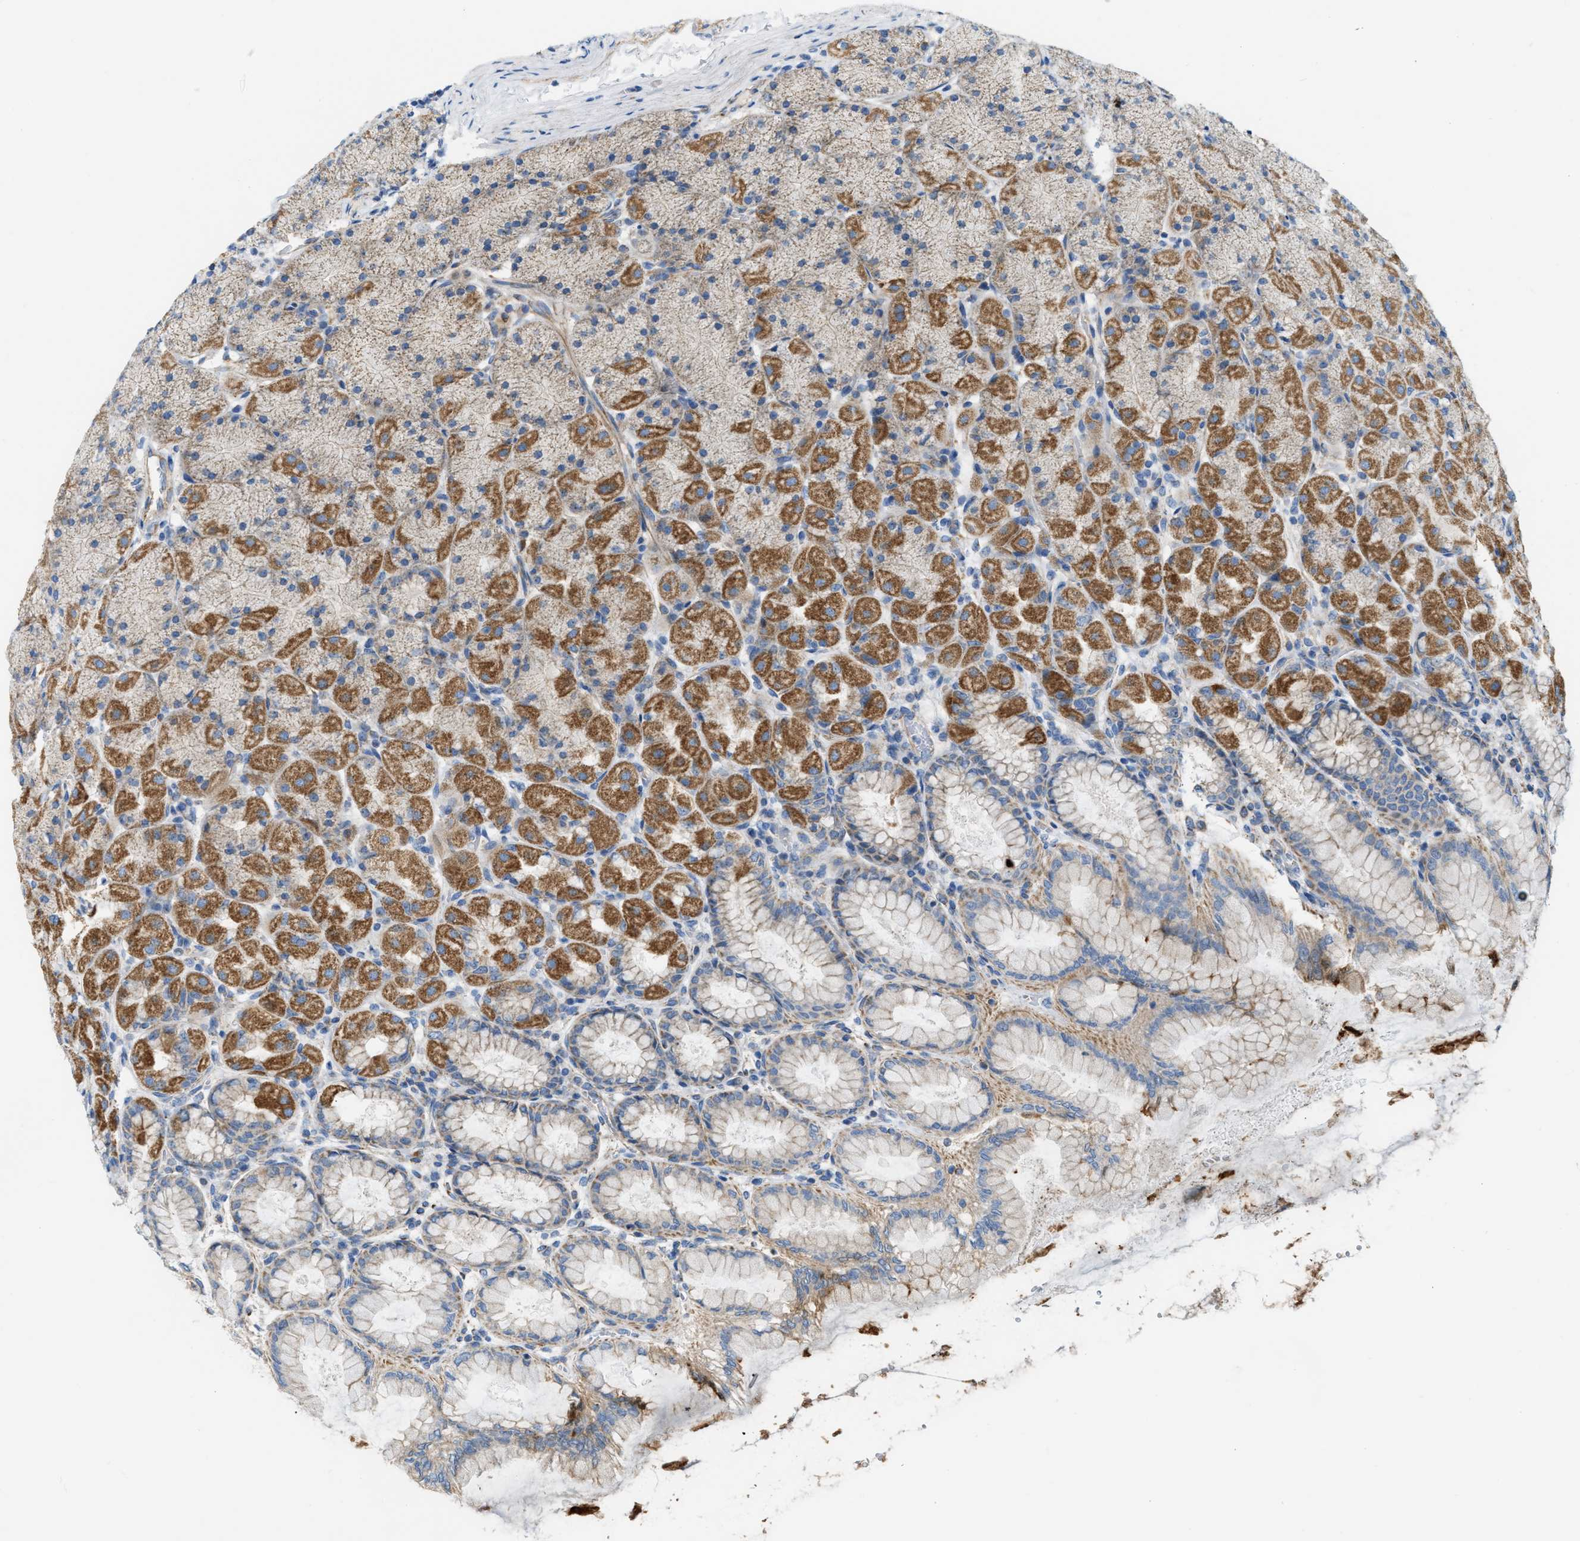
{"staining": {"intensity": "moderate", "quantity": ">75%", "location": "cytoplasmic/membranous"}, "tissue": "stomach", "cell_type": "Glandular cells", "image_type": "normal", "snomed": [{"axis": "morphology", "description": "Normal tissue, NOS"}, {"axis": "topography", "description": "Stomach, upper"}], "caption": "Immunohistochemical staining of benign stomach exhibits moderate cytoplasmic/membranous protein positivity in approximately >75% of glandular cells.", "gene": "JADE1", "patient": {"sex": "female", "age": 56}}